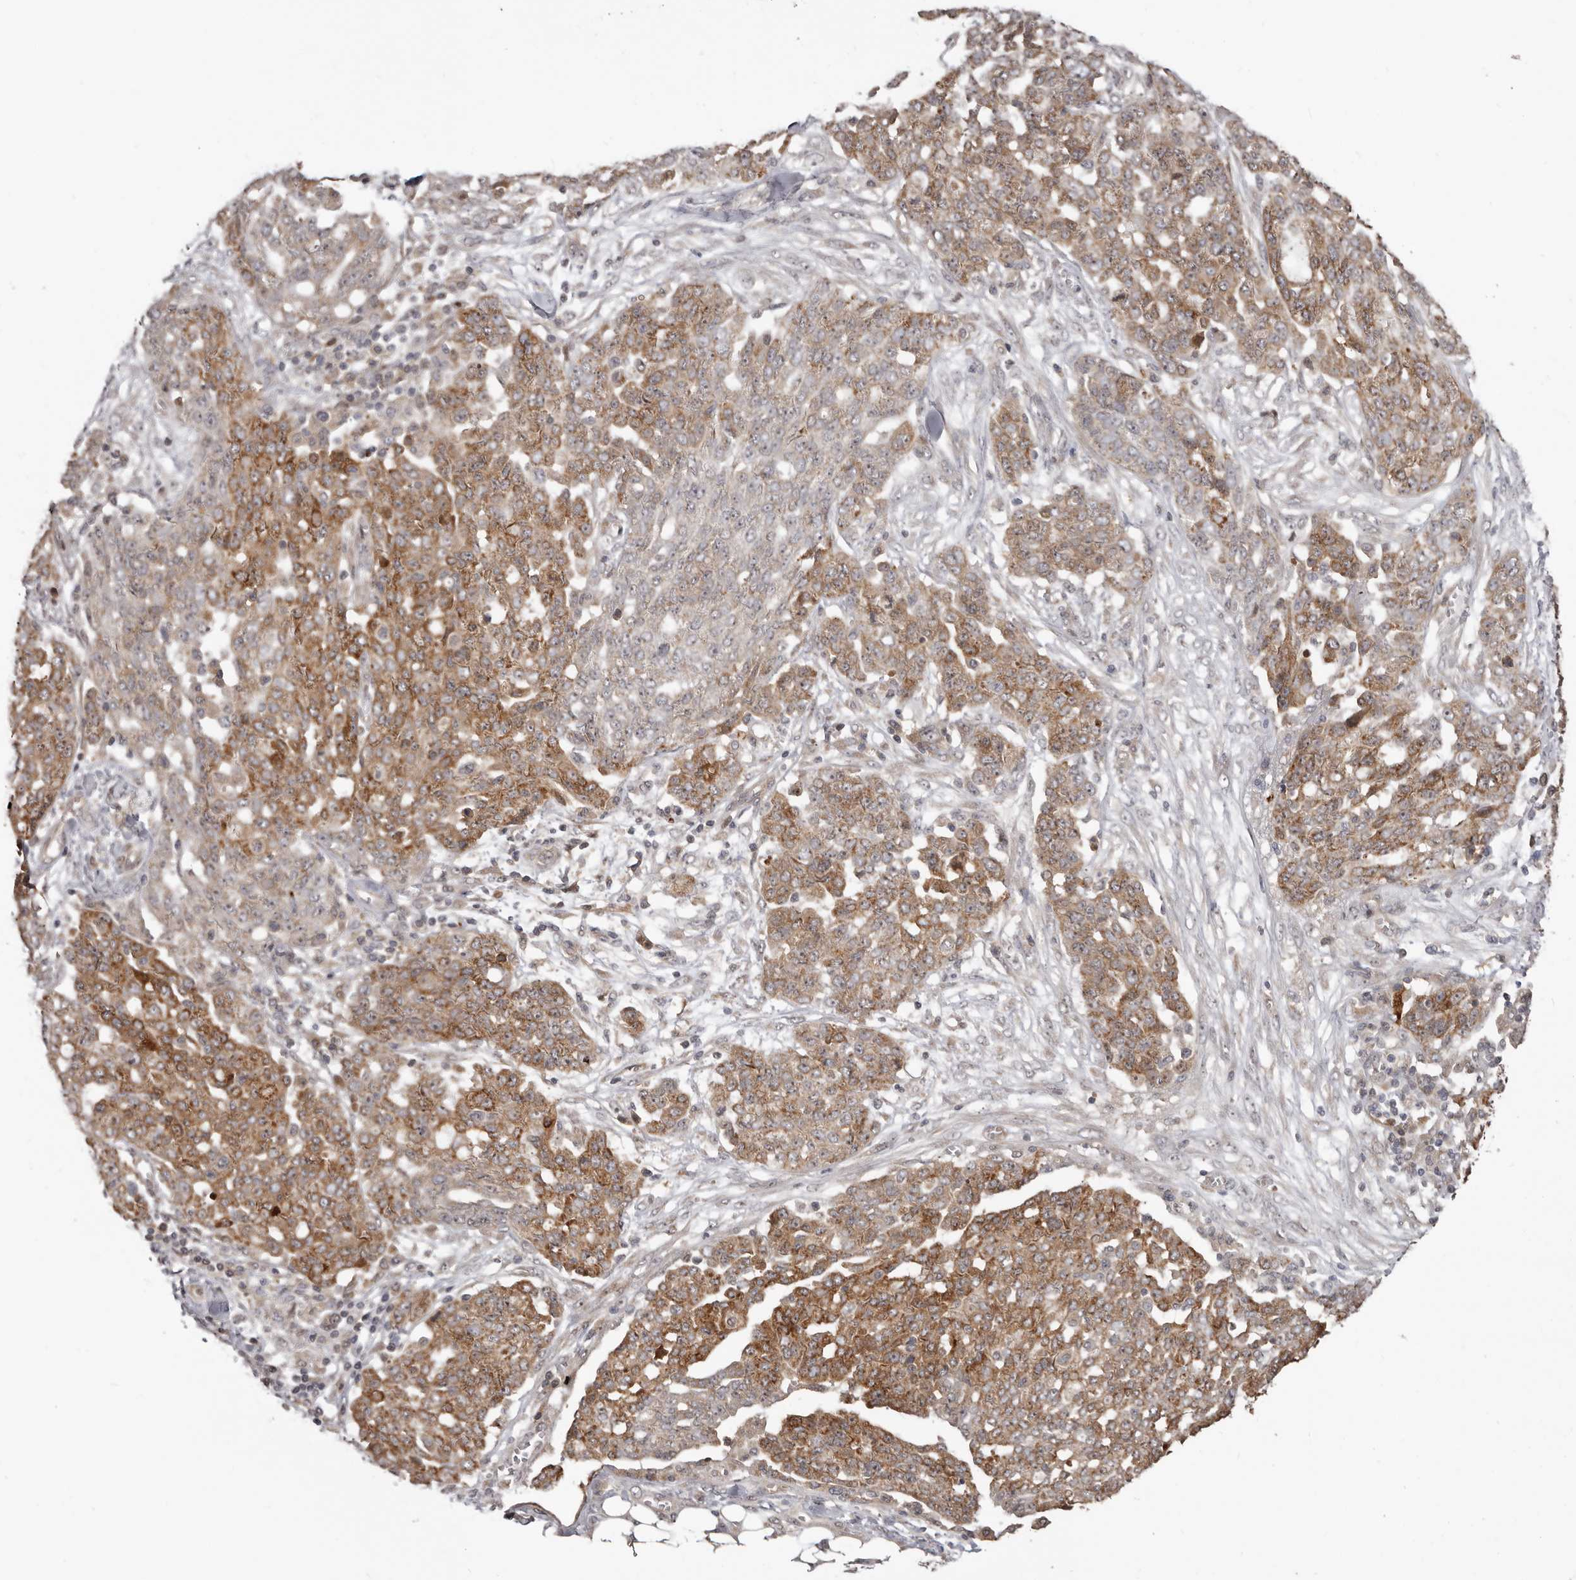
{"staining": {"intensity": "moderate", "quantity": ">75%", "location": "cytoplasmic/membranous"}, "tissue": "ovarian cancer", "cell_type": "Tumor cells", "image_type": "cancer", "snomed": [{"axis": "morphology", "description": "Cystadenocarcinoma, serous, NOS"}, {"axis": "topography", "description": "Soft tissue"}, {"axis": "topography", "description": "Ovary"}], "caption": "A high-resolution histopathology image shows immunohistochemistry staining of ovarian serous cystadenocarcinoma, which shows moderate cytoplasmic/membranous positivity in approximately >75% of tumor cells.", "gene": "BAD", "patient": {"sex": "female", "age": 57}}